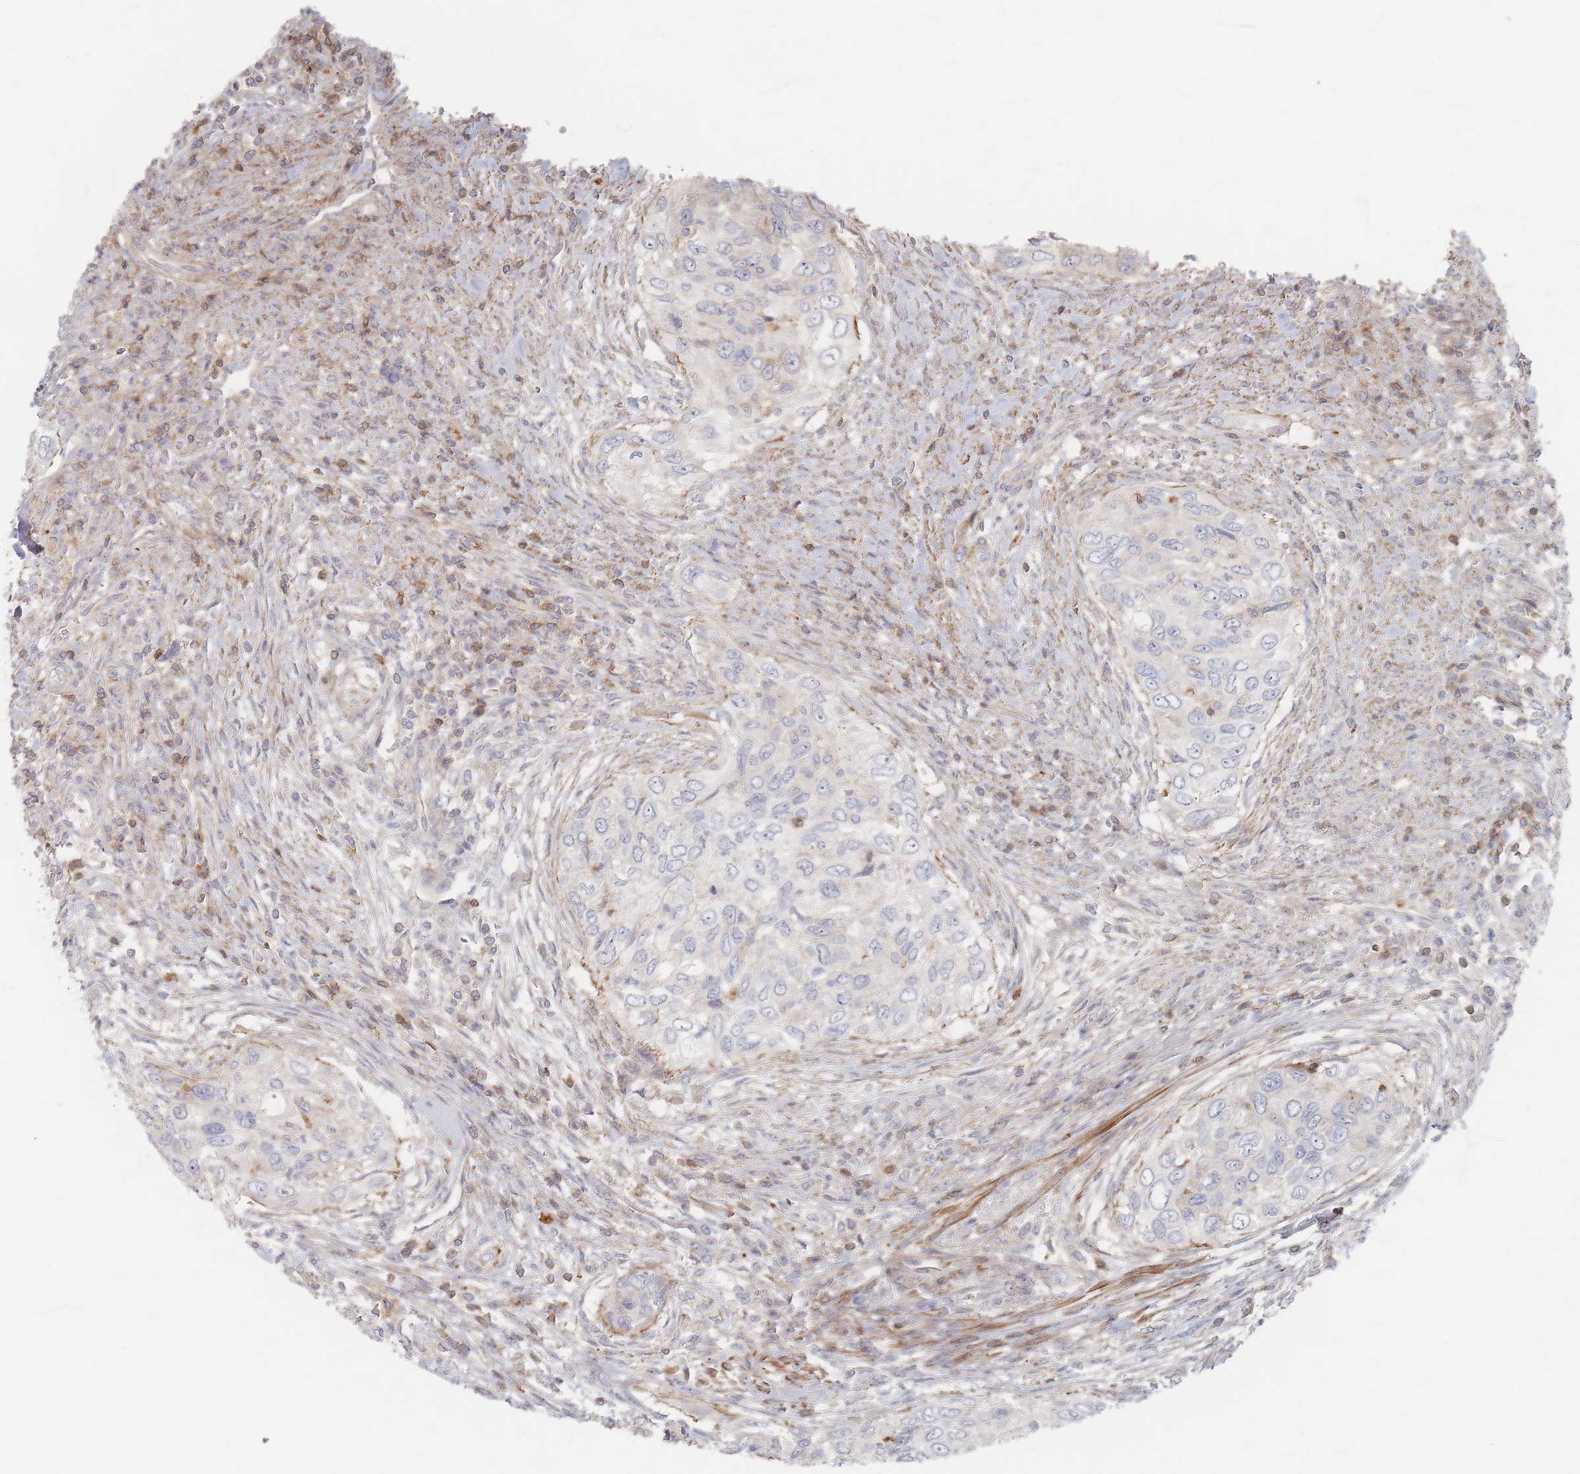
{"staining": {"intensity": "negative", "quantity": "none", "location": "none"}, "tissue": "urothelial cancer", "cell_type": "Tumor cells", "image_type": "cancer", "snomed": [{"axis": "morphology", "description": "Urothelial carcinoma, High grade"}, {"axis": "topography", "description": "Urinary bladder"}], "caption": "An image of human high-grade urothelial carcinoma is negative for staining in tumor cells.", "gene": "ZNF852", "patient": {"sex": "female", "age": 60}}